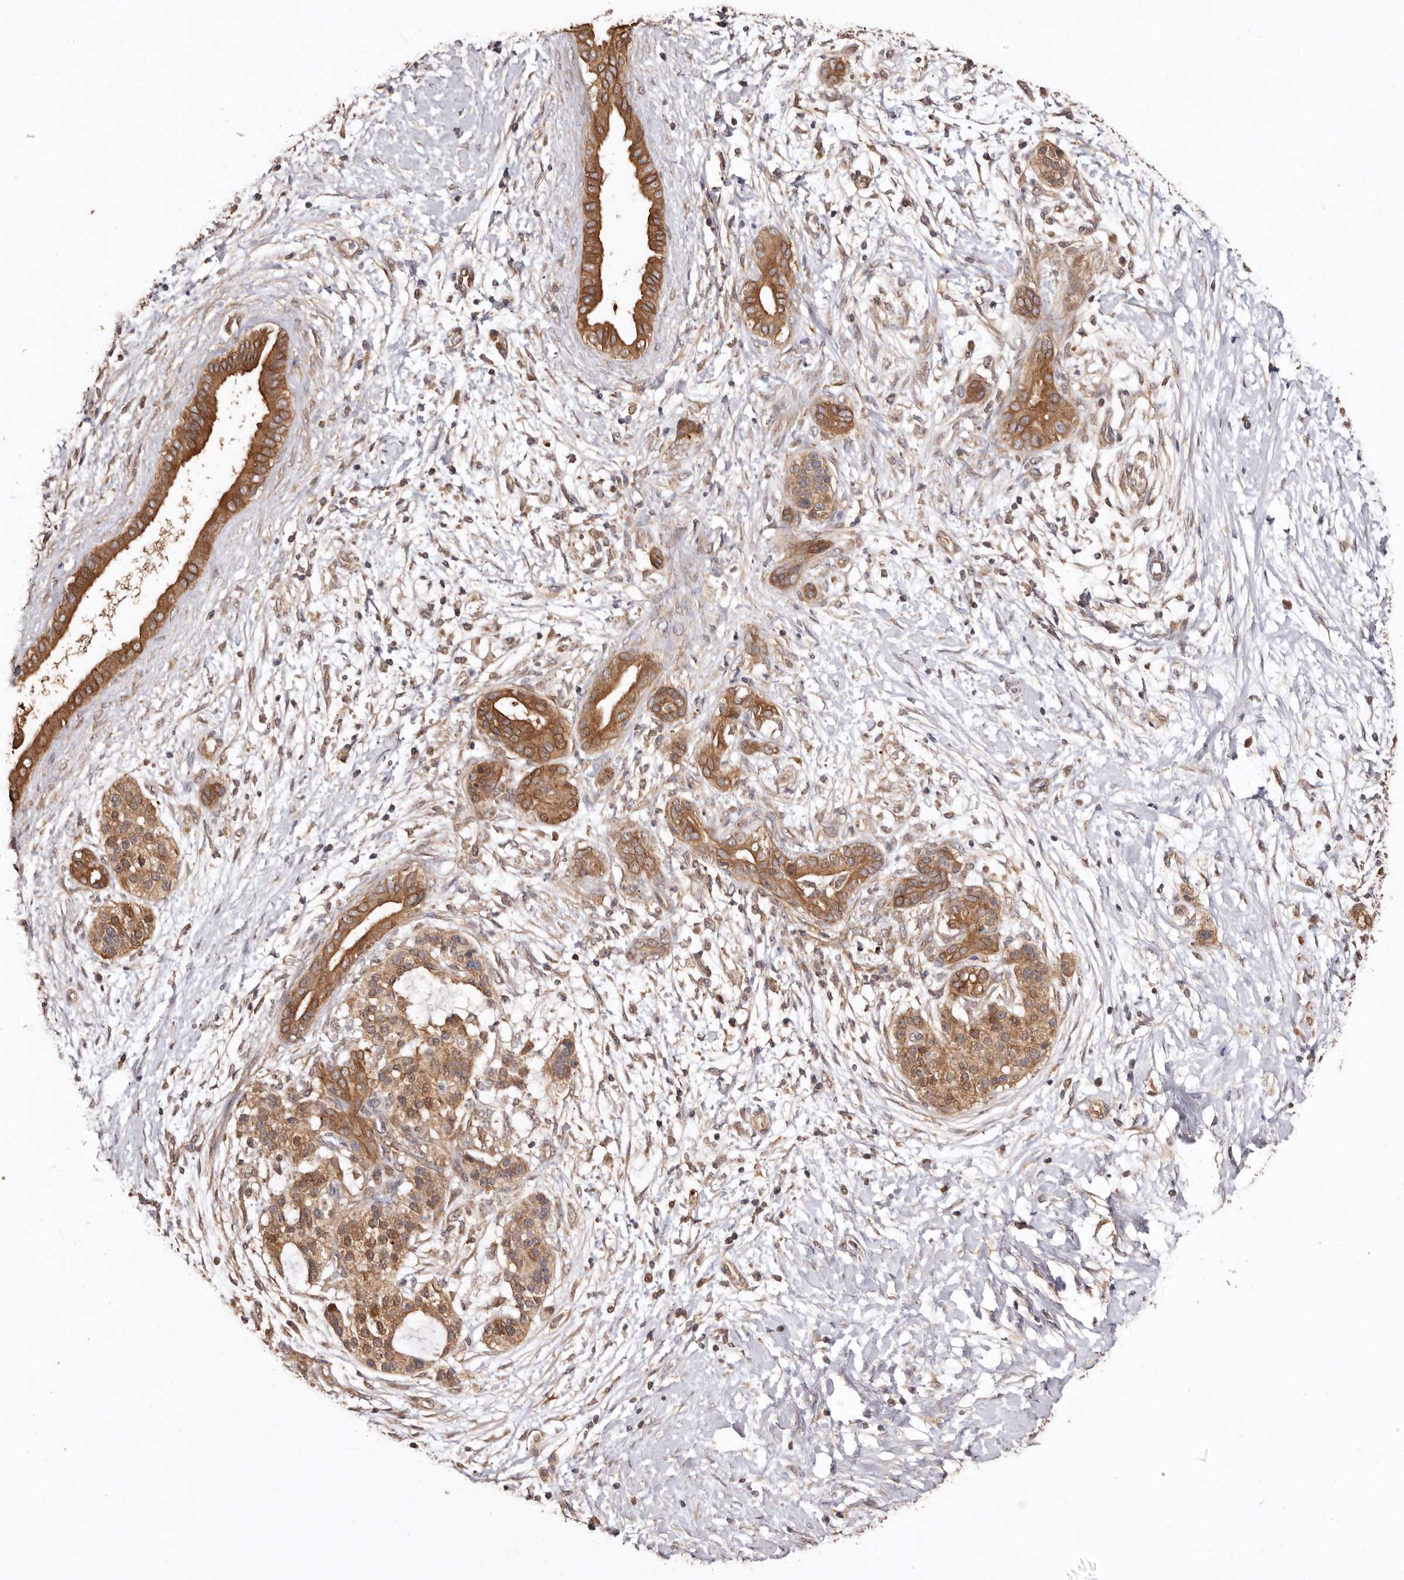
{"staining": {"intensity": "moderate", "quantity": ">75%", "location": "cytoplasmic/membranous"}, "tissue": "pancreatic cancer", "cell_type": "Tumor cells", "image_type": "cancer", "snomed": [{"axis": "morphology", "description": "Adenocarcinoma, NOS"}, {"axis": "topography", "description": "Pancreas"}], "caption": "Immunohistochemical staining of human pancreatic cancer (adenocarcinoma) displays moderate cytoplasmic/membranous protein expression in about >75% of tumor cells.", "gene": "COQ8B", "patient": {"sex": "male", "age": 58}}